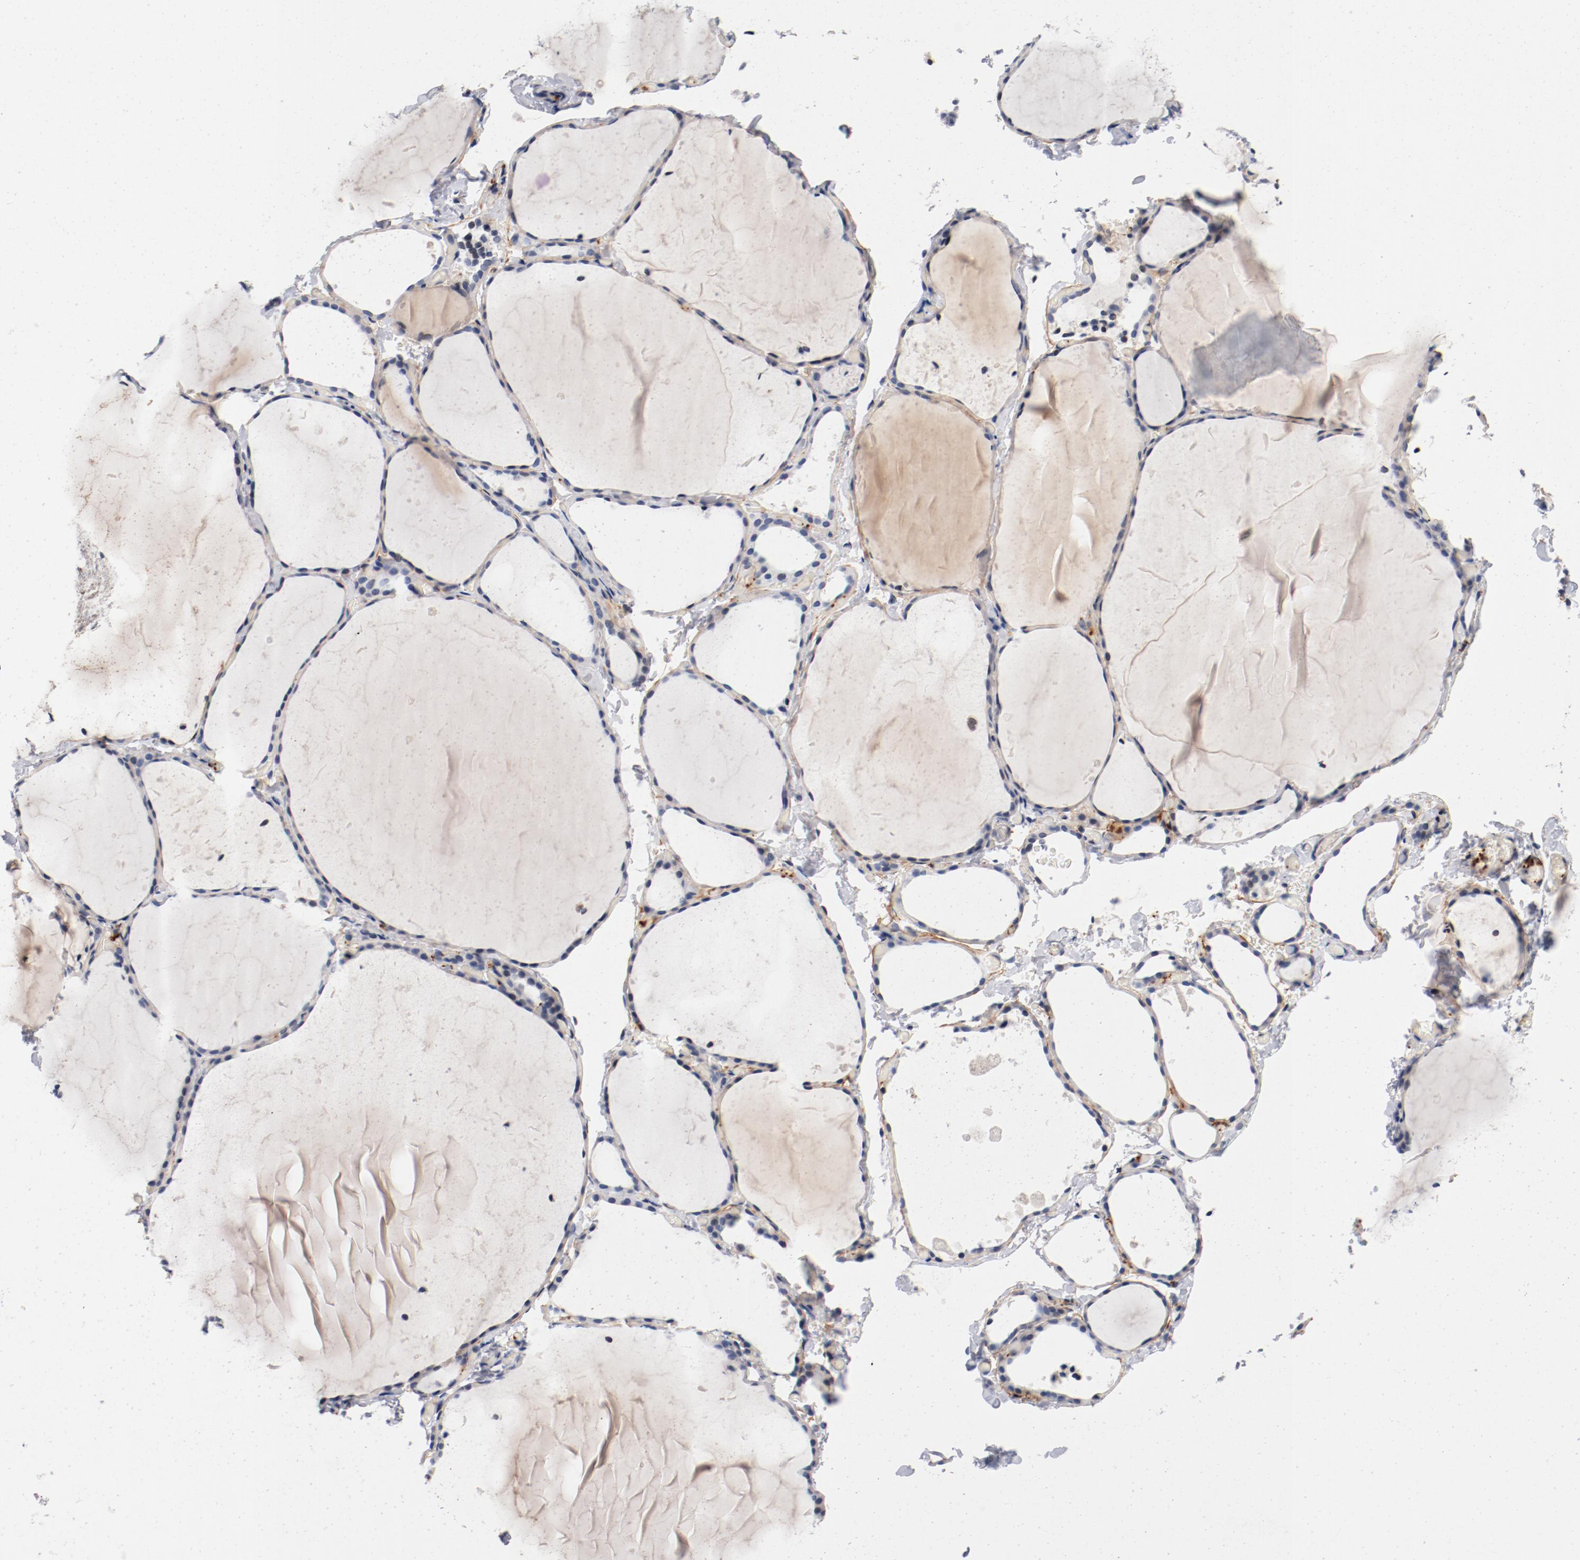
{"staining": {"intensity": "weak", "quantity": "<25%", "location": "cytoplasmic/membranous"}, "tissue": "thyroid gland", "cell_type": "Glandular cells", "image_type": "normal", "snomed": [{"axis": "morphology", "description": "Normal tissue, NOS"}, {"axis": "topography", "description": "Thyroid gland"}], "caption": "A histopathology image of thyroid gland stained for a protein reveals no brown staining in glandular cells. (DAB IHC with hematoxylin counter stain).", "gene": "PIM1", "patient": {"sex": "female", "age": 22}}